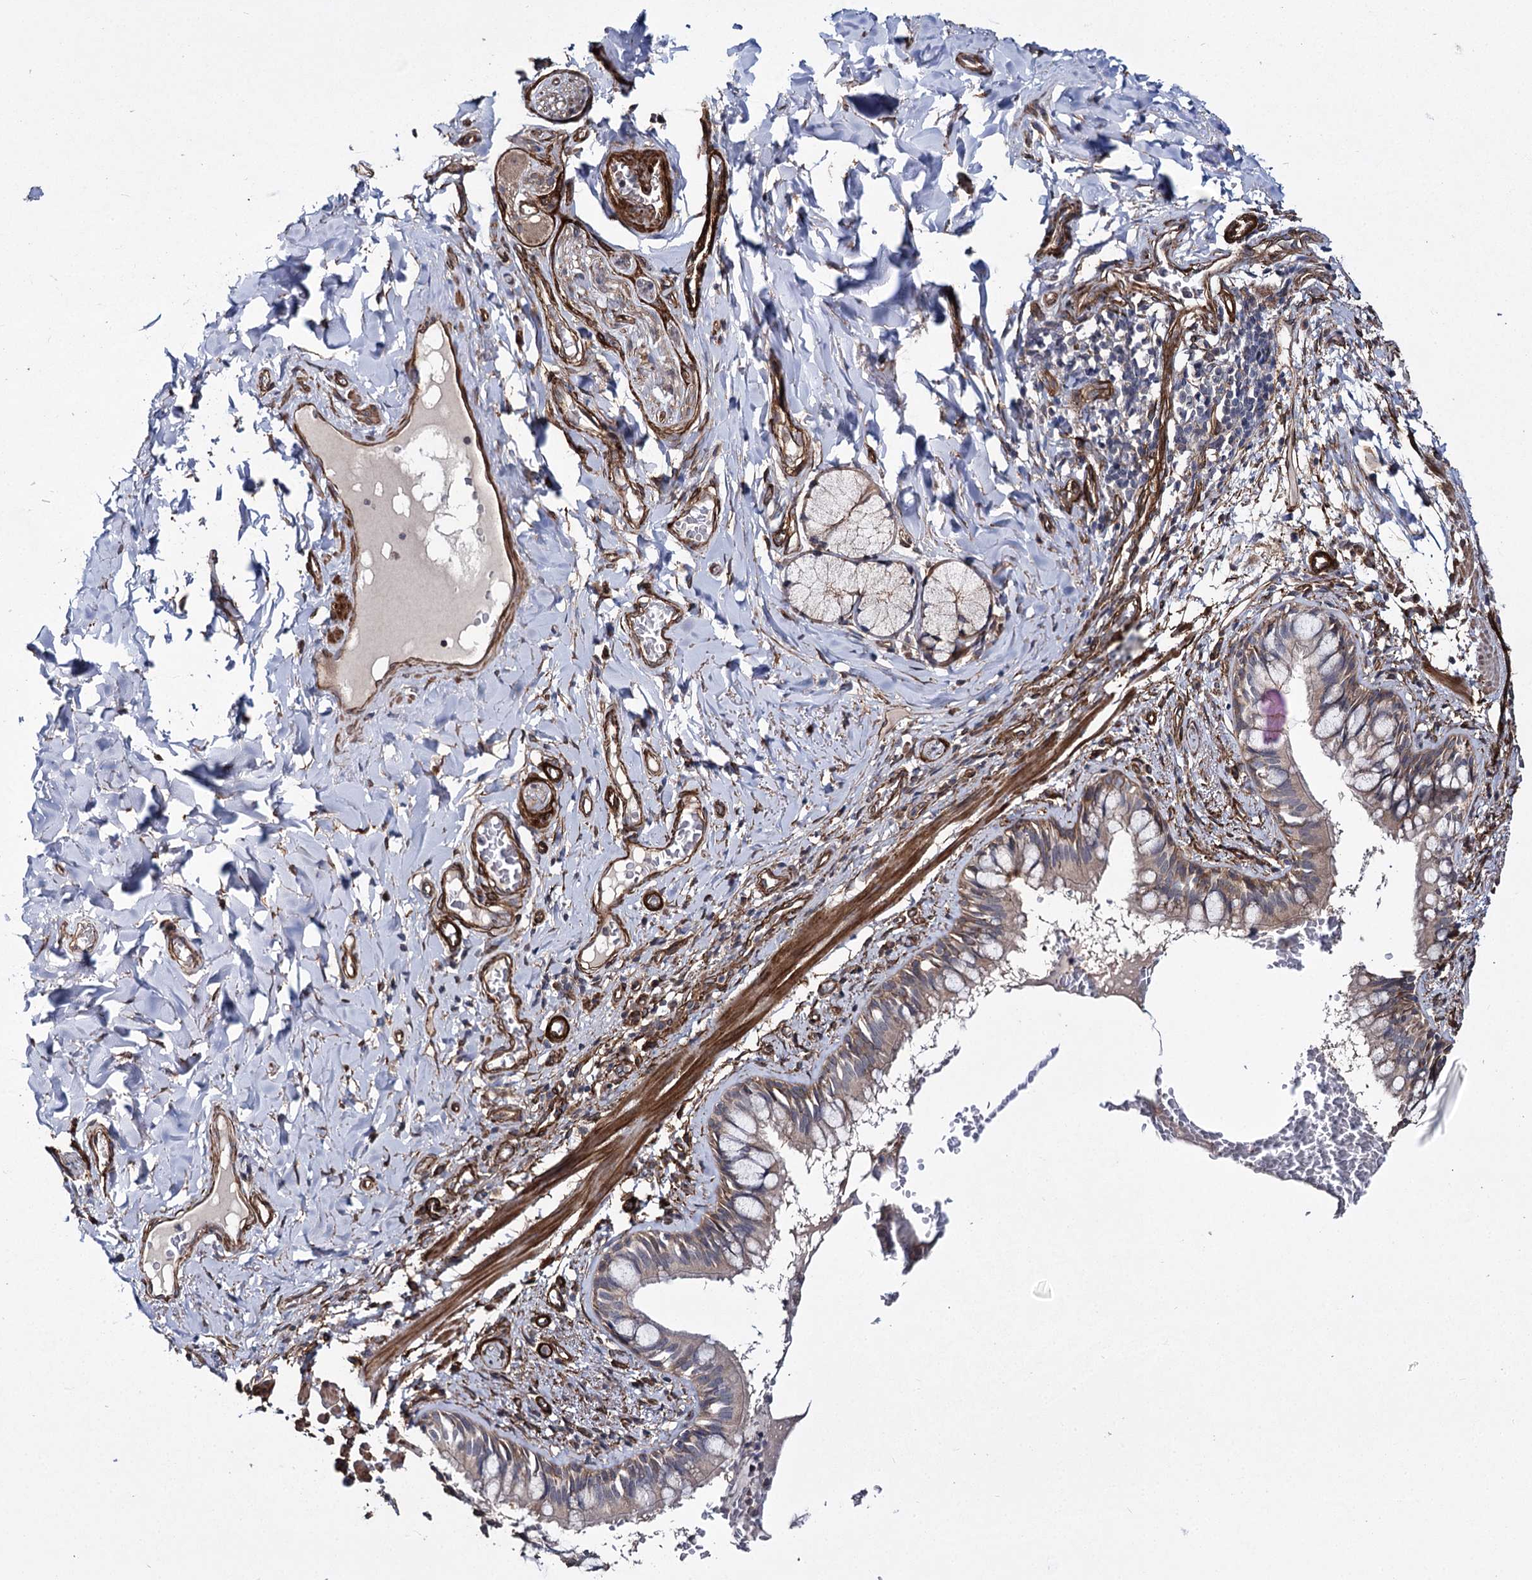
{"staining": {"intensity": "weak", "quantity": "25%-75%", "location": "cytoplasmic/membranous"}, "tissue": "bronchus", "cell_type": "Respiratory epithelial cells", "image_type": "normal", "snomed": [{"axis": "morphology", "description": "Normal tissue, NOS"}, {"axis": "topography", "description": "Cartilage tissue"}, {"axis": "topography", "description": "Bronchus"}], "caption": "Weak cytoplasmic/membranous protein staining is identified in about 25%-75% of respiratory epithelial cells in bronchus. The staining is performed using DAB brown chromogen to label protein expression. The nuclei are counter-stained blue using hematoxylin.", "gene": "MYO1C", "patient": {"sex": "female", "age": 36}}